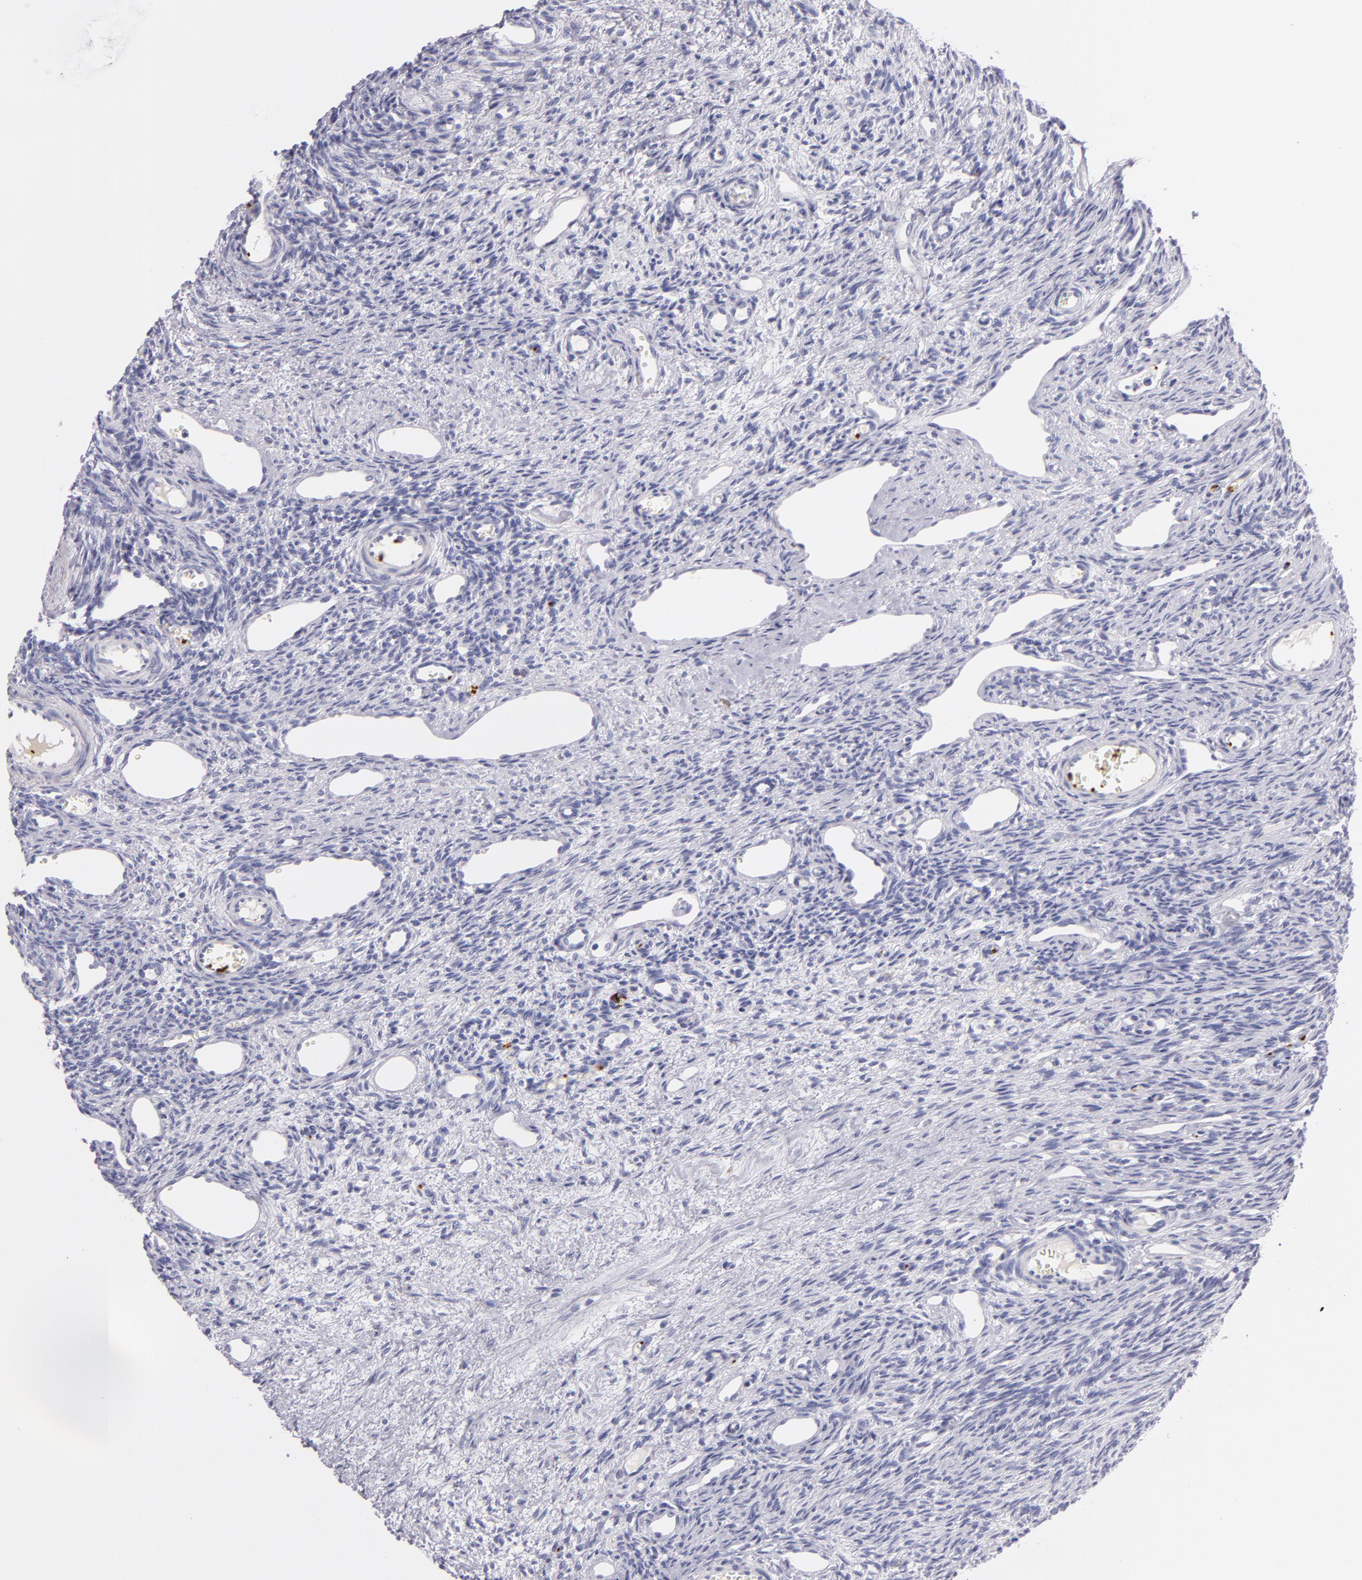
{"staining": {"intensity": "negative", "quantity": "none", "location": "none"}, "tissue": "ovary", "cell_type": "Follicle cells", "image_type": "normal", "snomed": [{"axis": "morphology", "description": "Normal tissue, NOS"}, {"axis": "topography", "description": "Ovary"}], "caption": "A histopathology image of ovary stained for a protein exhibits no brown staining in follicle cells.", "gene": "GP1BA", "patient": {"sex": "female", "age": 33}}